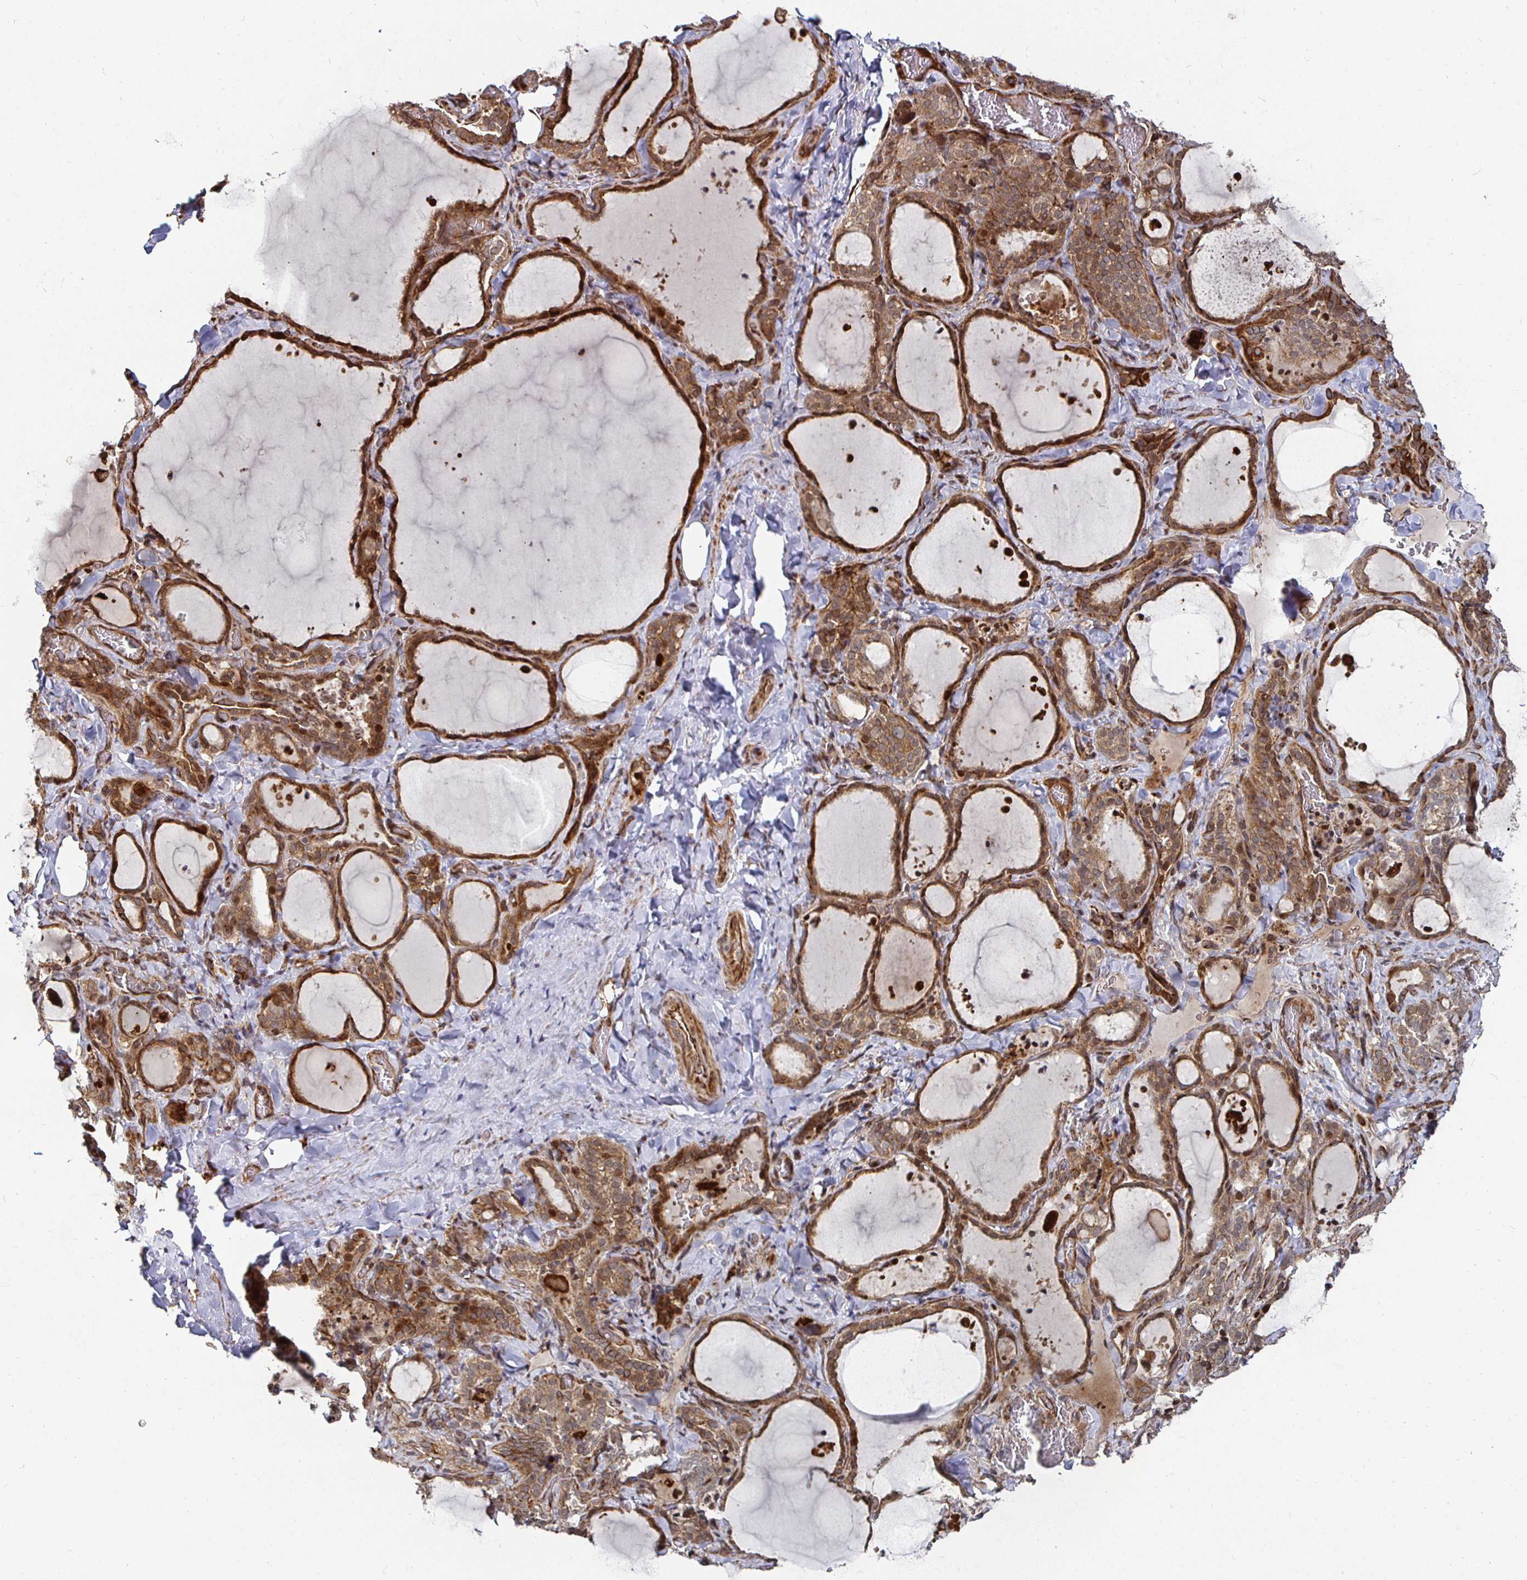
{"staining": {"intensity": "strong", "quantity": ">75%", "location": "cytoplasmic/membranous"}, "tissue": "thyroid gland", "cell_type": "Glandular cells", "image_type": "normal", "snomed": [{"axis": "morphology", "description": "Normal tissue, NOS"}, {"axis": "topography", "description": "Thyroid gland"}], "caption": "DAB (3,3'-diaminobenzidine) immunohistochemical staining of normal thyroid gland displays strong cytoplasmic/membranous protein staining in approximately >75% of glandular cells. (Brightfield microscopy of DAB IHC at high magnification).", "gene": "TBKBP1", "patient": {"sex": "female", "age": 22}}